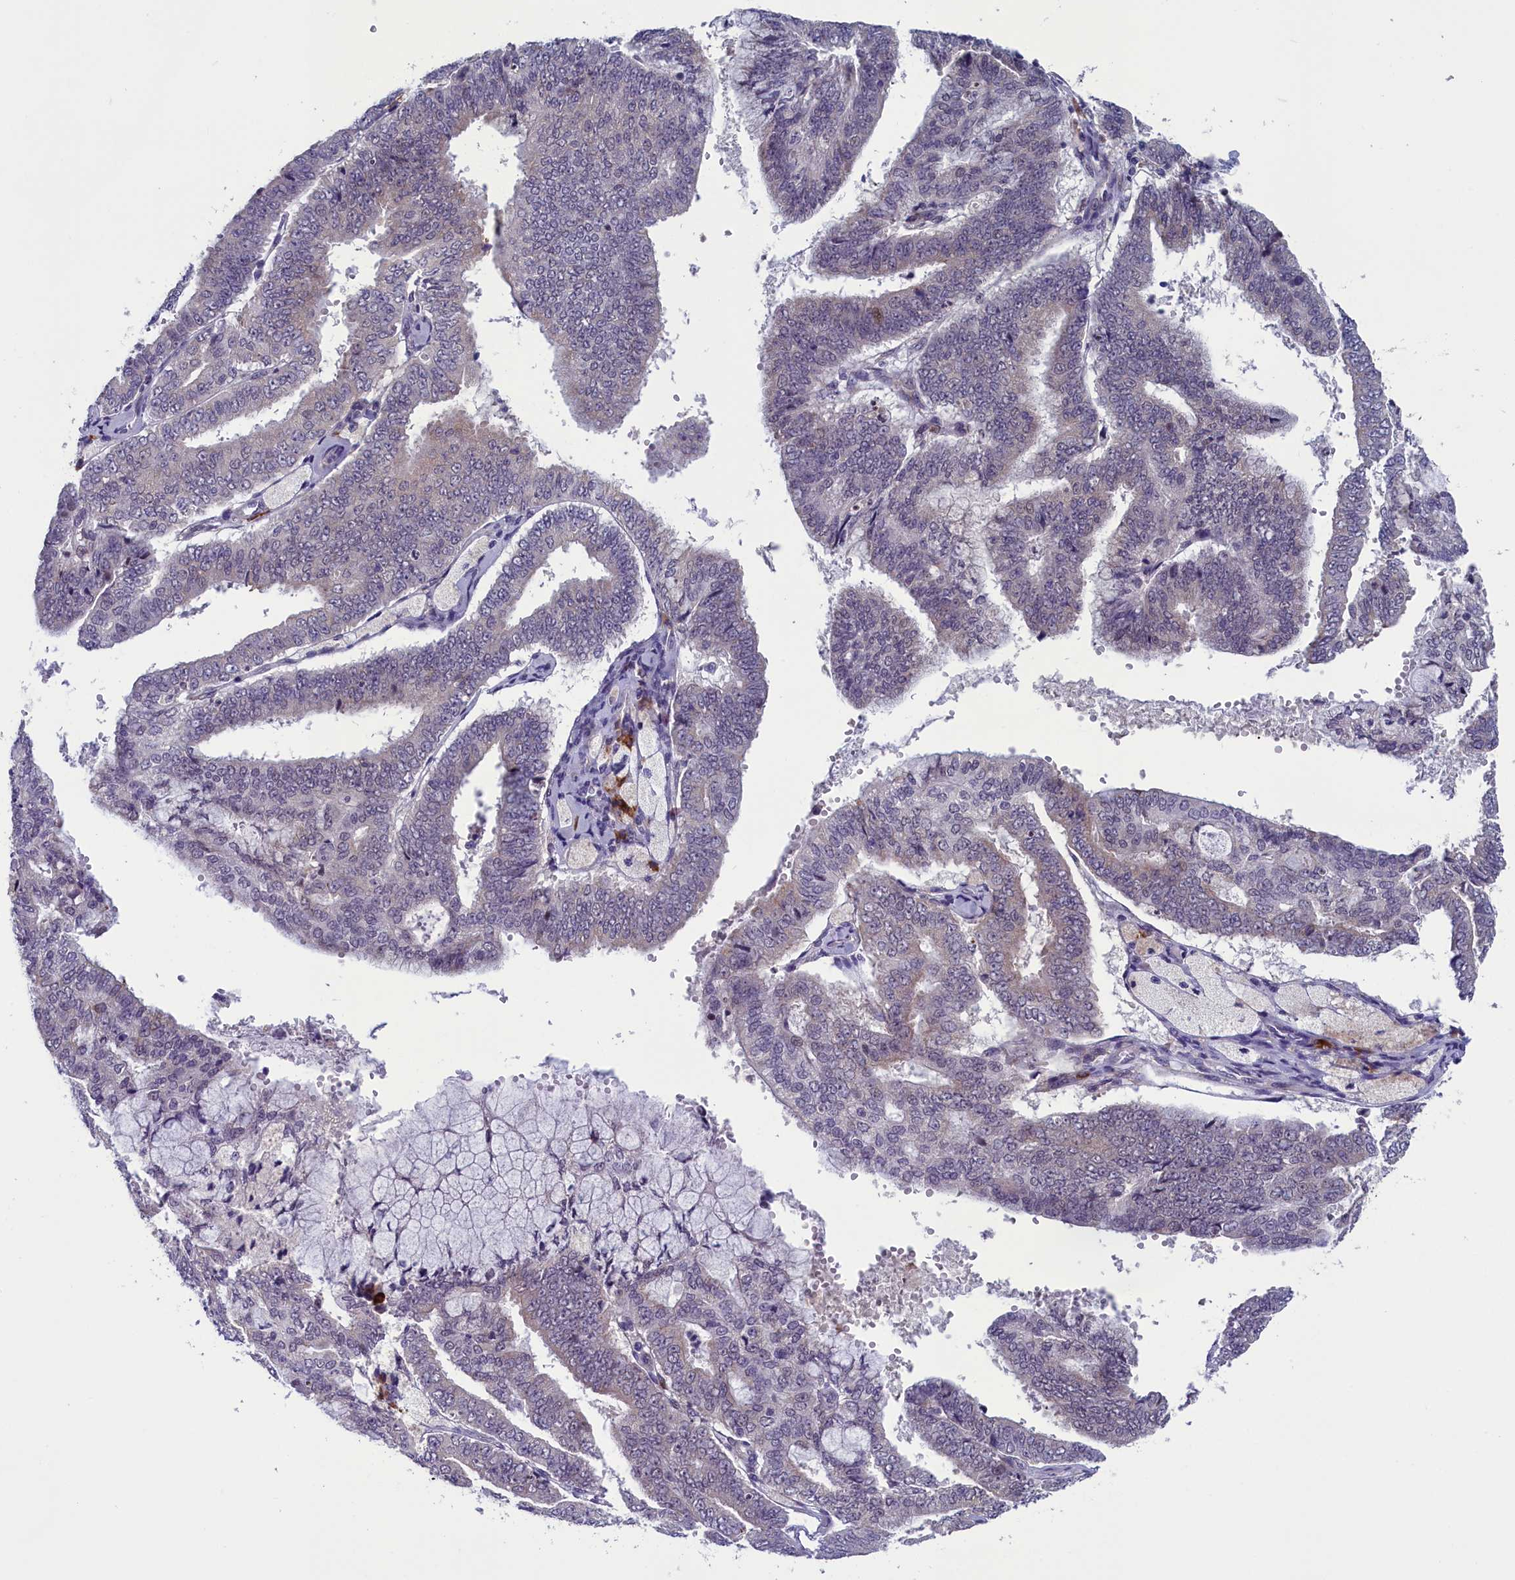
{"staining": {"intensity": "negative", "quantity": "none", "location": "none"}, "tissue": "endometrial cancer", "cell_type": "Tumor cells", "image_type": "cancer", "snomed": [{"axis": "morphology", "description": "Adenocarcinoma, NOS"}, {"axis": "topography", "description": "Endometrium"}], "caption": "IHC of endometrial cancer (adenocarcinoma) demonstrates no expression in tumor cells.", "gene": "CNEP1R1", "patient": {"sex": "female", "age": 63}}